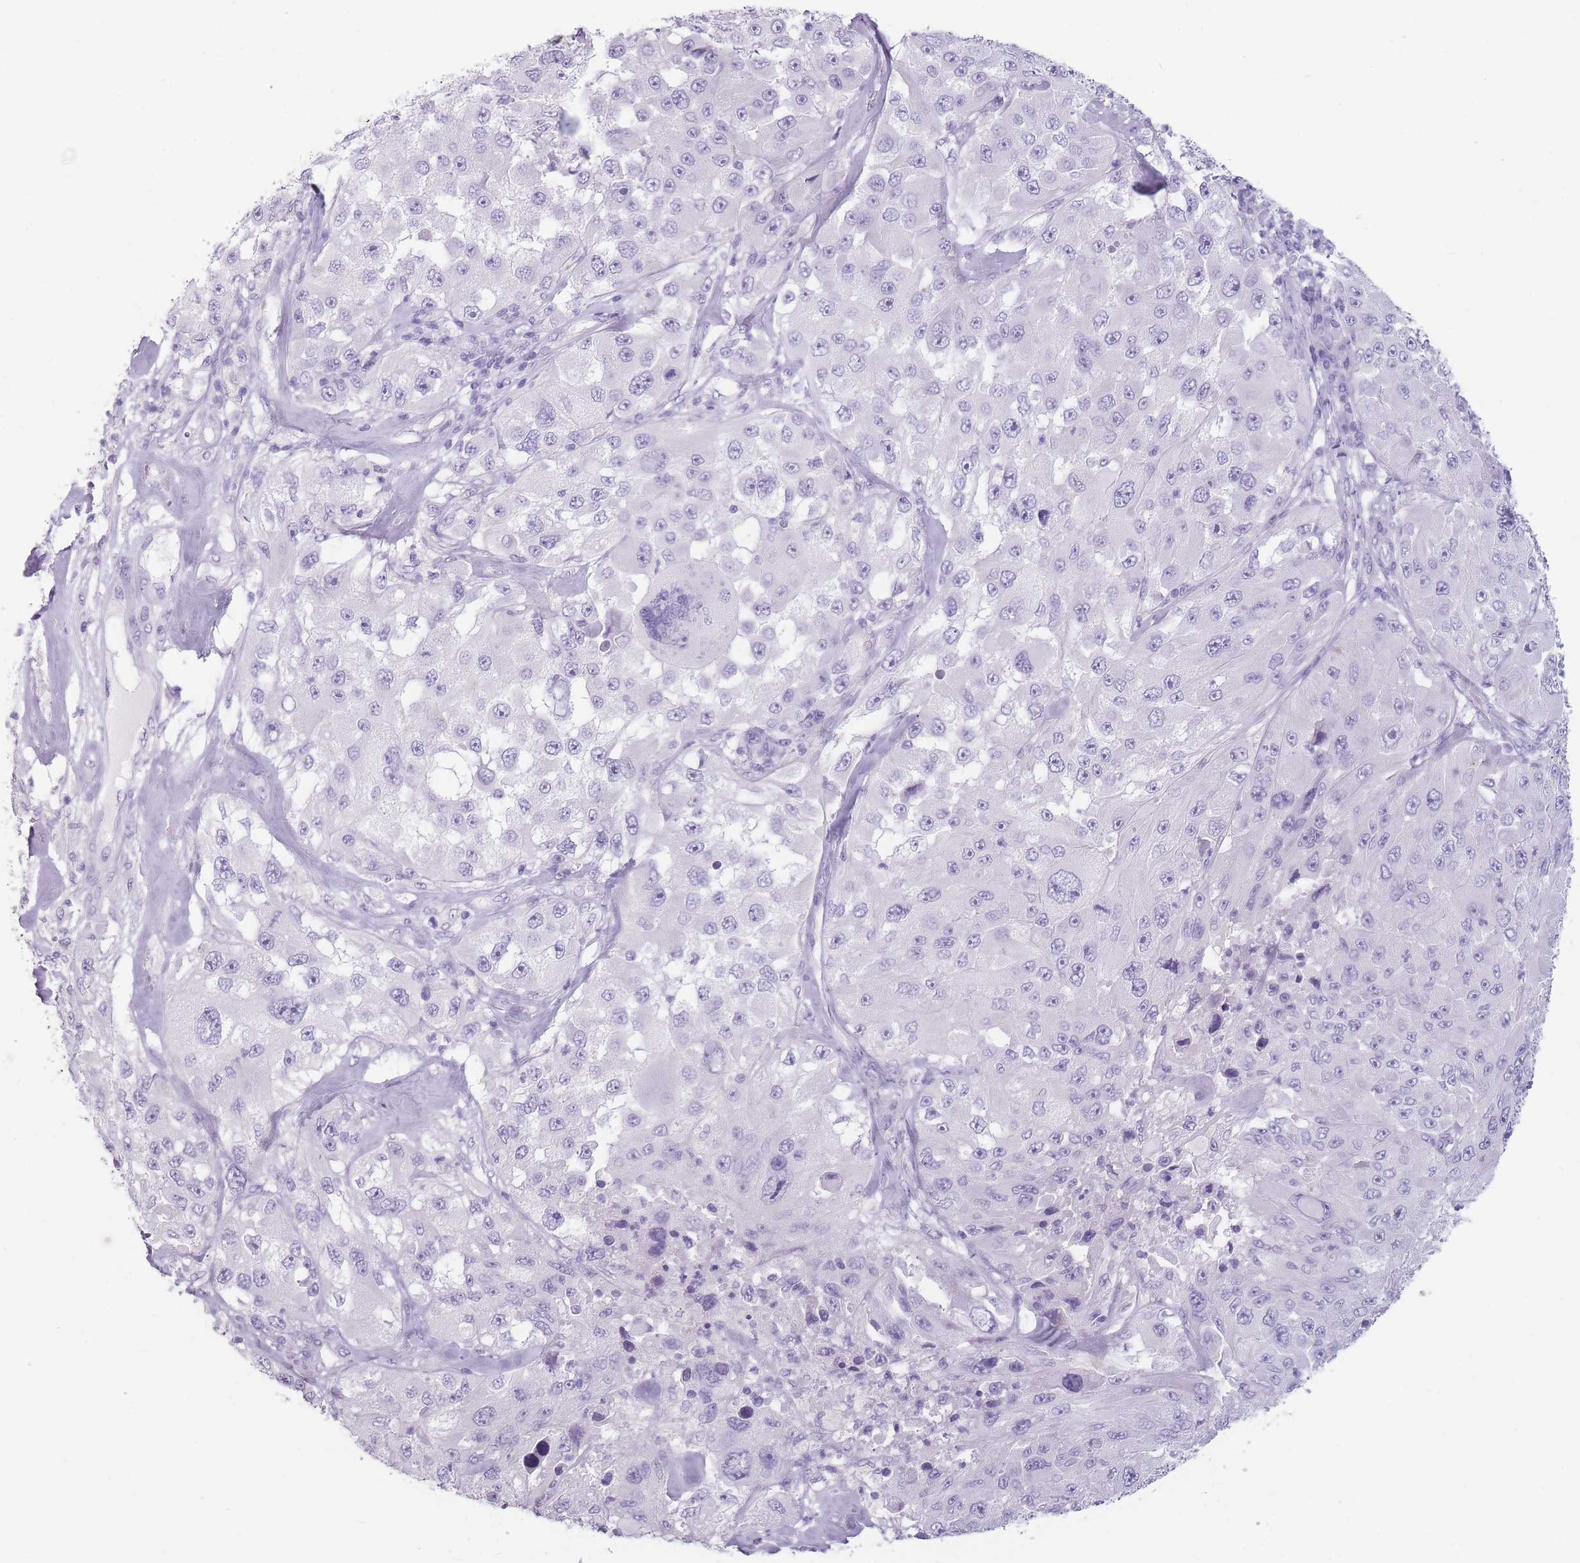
{"staining": {"intensity": "negative", "quantity": "none", "location": "none"}, "tissue": "melanoma", "cell_type": "Tumor cells", "image_type": "cancer", "snomed": [{"axis": "morphology", "description": "Malignant melanoma, Metastatic site"}, {"axis": "topography", "description": "Lymph node"}], "caption": "An immunohistochemistry image of melanoma is shown. There is no staining in tumor cells of melanoma.", "gene": "CCNO", "patient": {"sex": "male", "age": 62}}